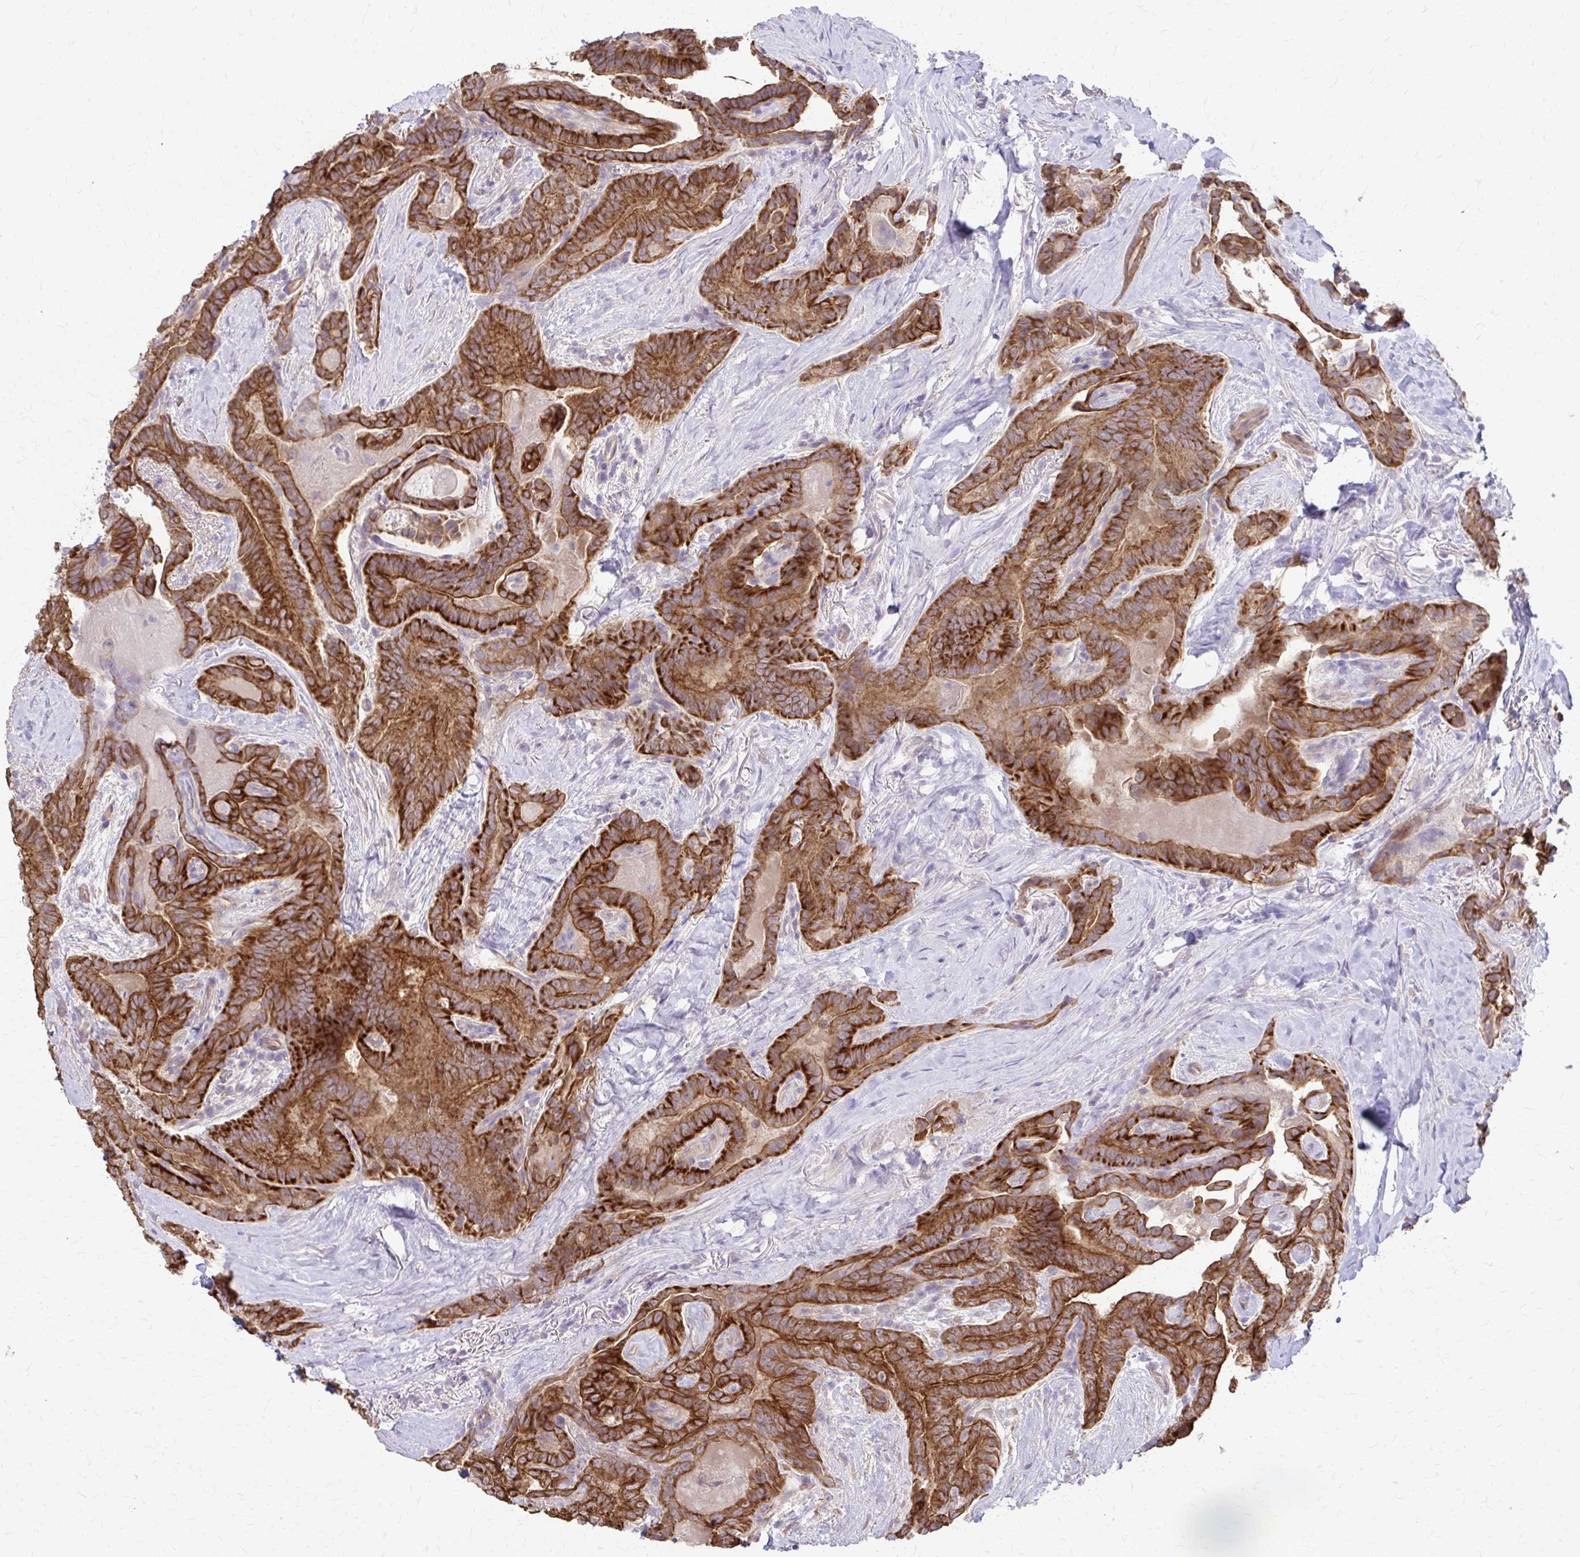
{"staining": {"intensity": "strong", "quantity": ">75%", "location": "cytoplasmic/membranous"}, "tissue": "thyroid cancer", "cell_type": "Tumor cells", "image_type": "cancer", "snomed": [{"axis": "morphology", "description": "Papillary adenocarcinoma, NOS"}, {"axis": "topography", "description": "Thyroid gland"}], "caption": "Protein staining exhibits strong cytoplasmic/membranous expression in about >75% of tumor cells in thyroid papillary adenocarcinoma.", "gene": "DSP", "patient": {"sex": "female", "age": 61}}